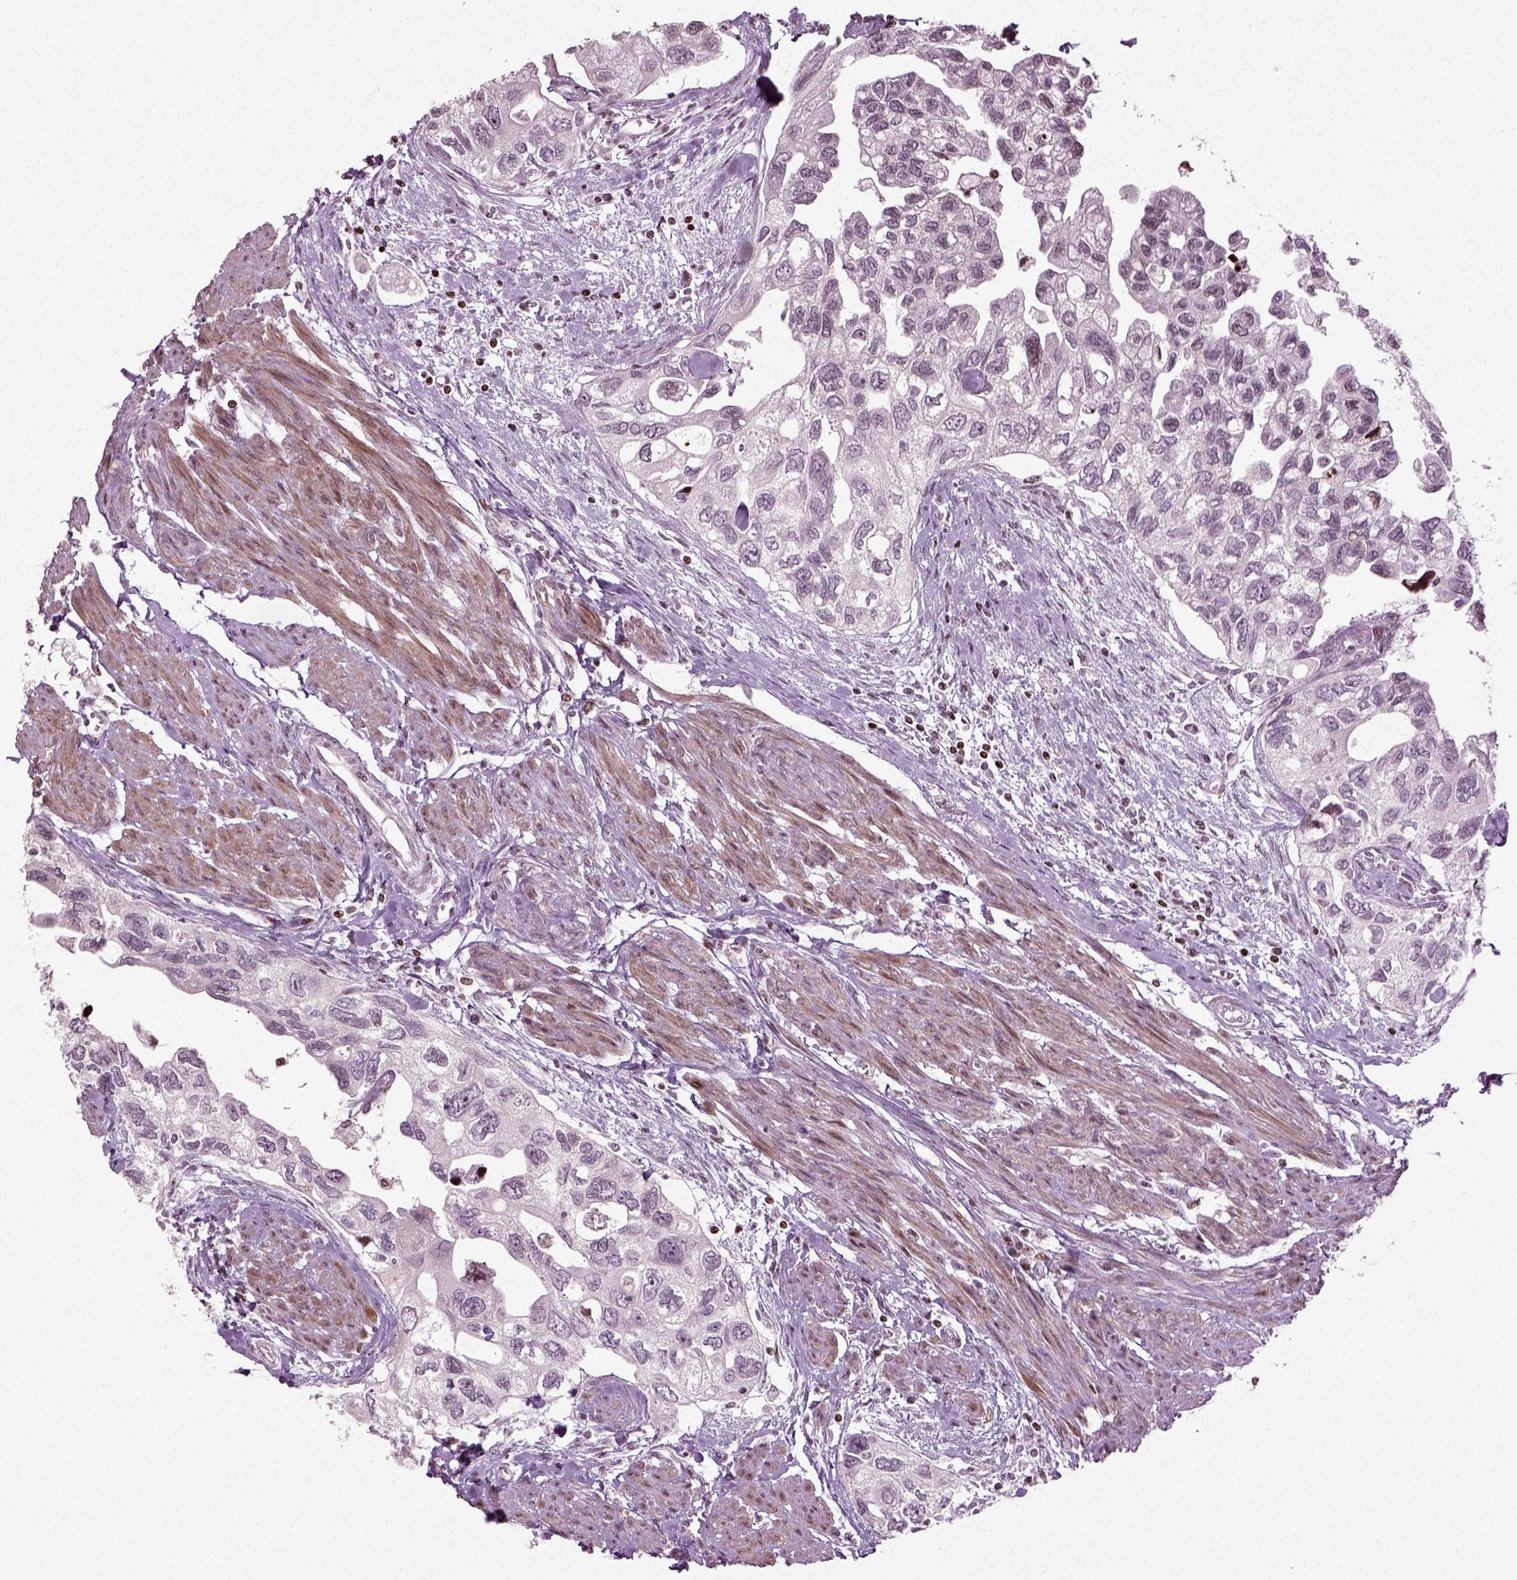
{"staining": {"intensity": "negative", "quantity": "none", "location": "none"}, "tissue": "urothelial cancer", "cell_type": "Tumor cells", "image_type": "cancer", "snomed": [{"axis": "morphology", "description": "Urothelial carcinoma, High grade"}, {"axis": "topography", "description": "Urinary bladder"}], "caption": "Immunohistochemical staining of urothelial cancer shows no significant staining in tumor cells.", "gene": "HEYL", "patient": {"sex": "male", "age": 59}}